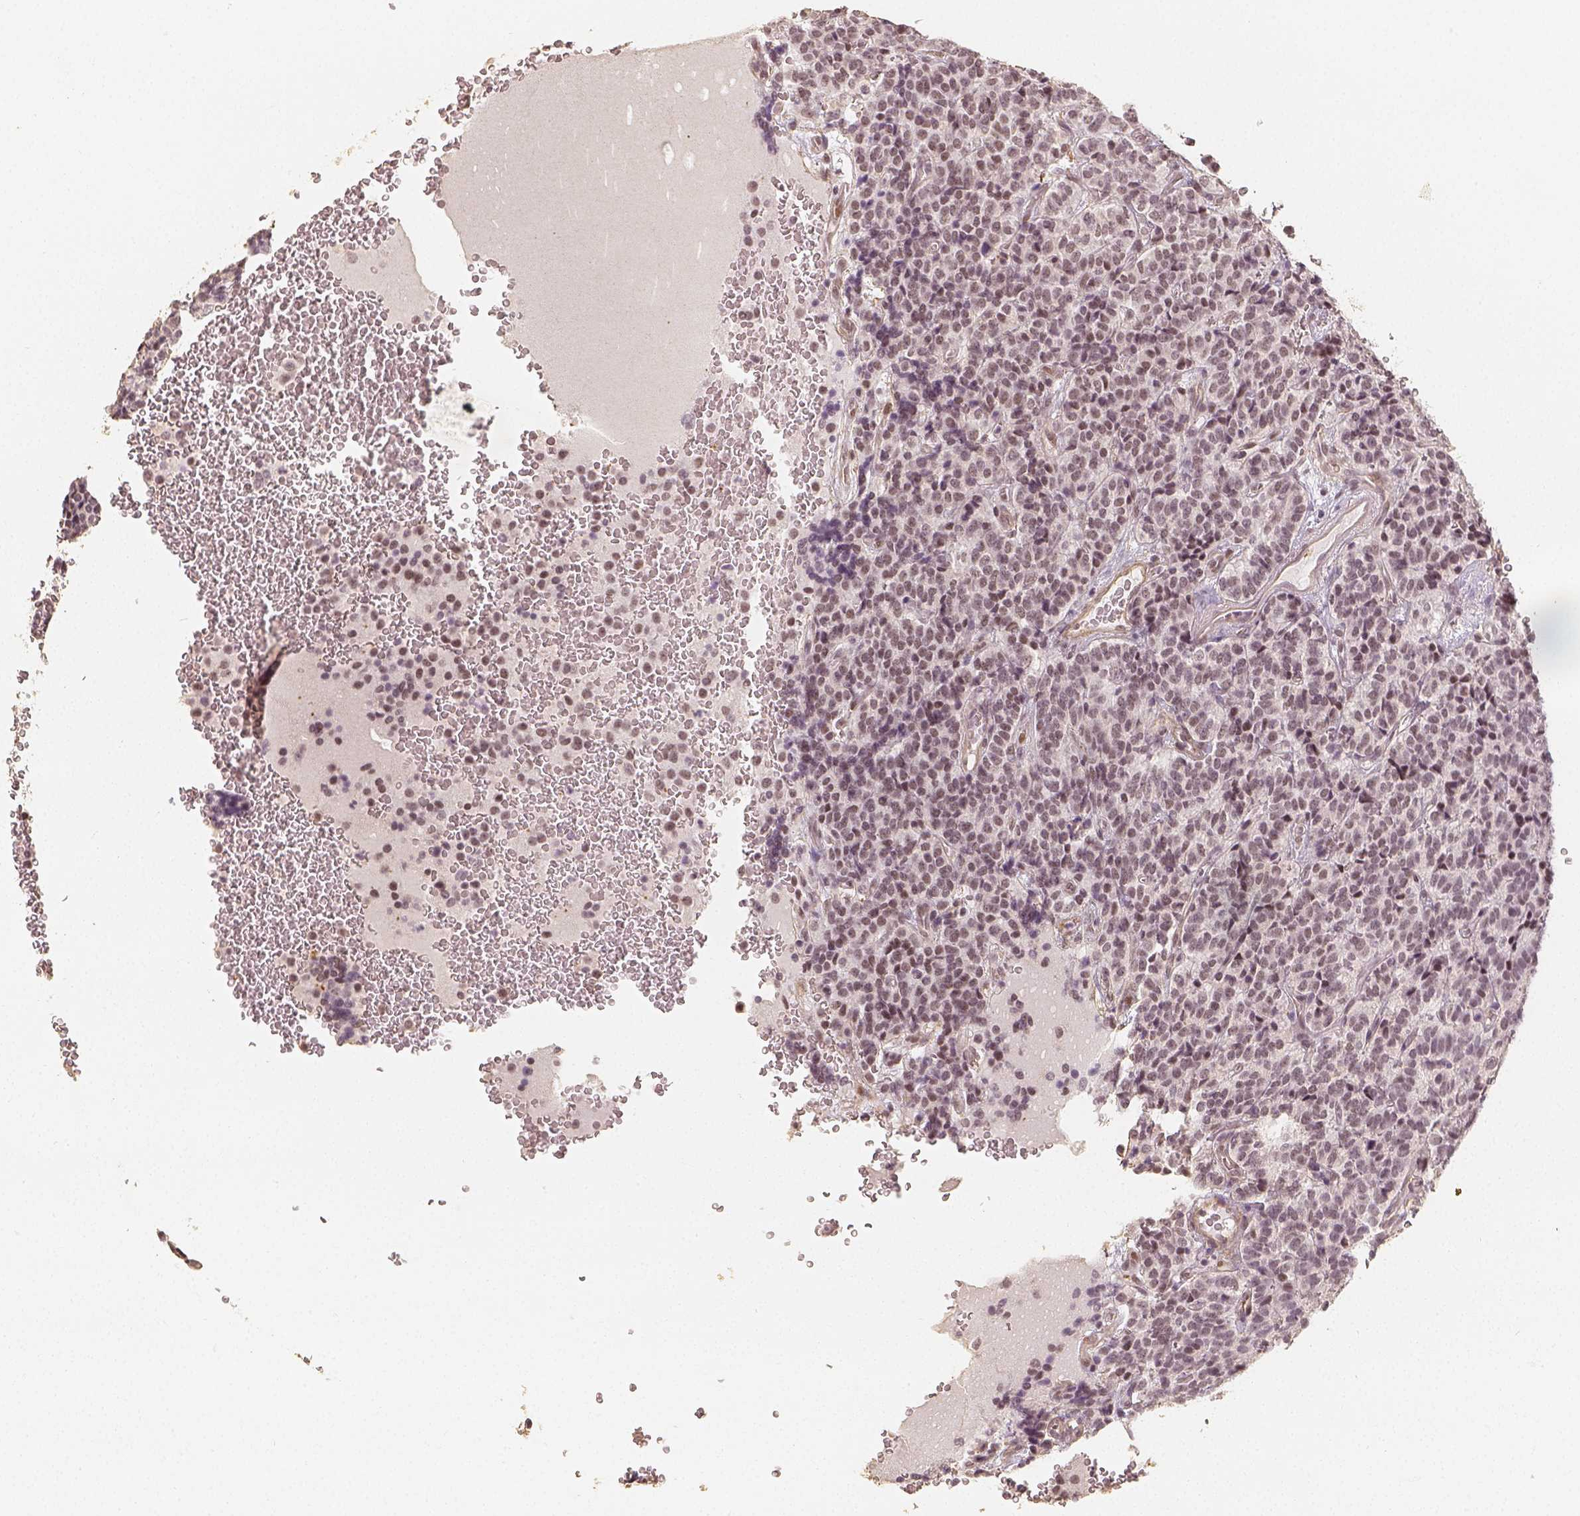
{"staining": {"intensity": "moderate", "quantity": ">75%", "location": "nuclear"}, "tissue": "carcinoid", "cell_type": "Tumor cells", "image_type": "cancer", "snomed": [{"axis": "morphology", "description": "Carcinoid, malignant, NOS"}, {"axis": "topography", "description": "Pancreas"}], "caption": "A brown stain highlights moderate nuclear staining of a protein in human malignant carcinoid tumor cells. (DAB IHC, brown staining for protein, blue staining for nuclei).", "gene": "HDAC1", "patient": {"sex": "male", "age": 36}}